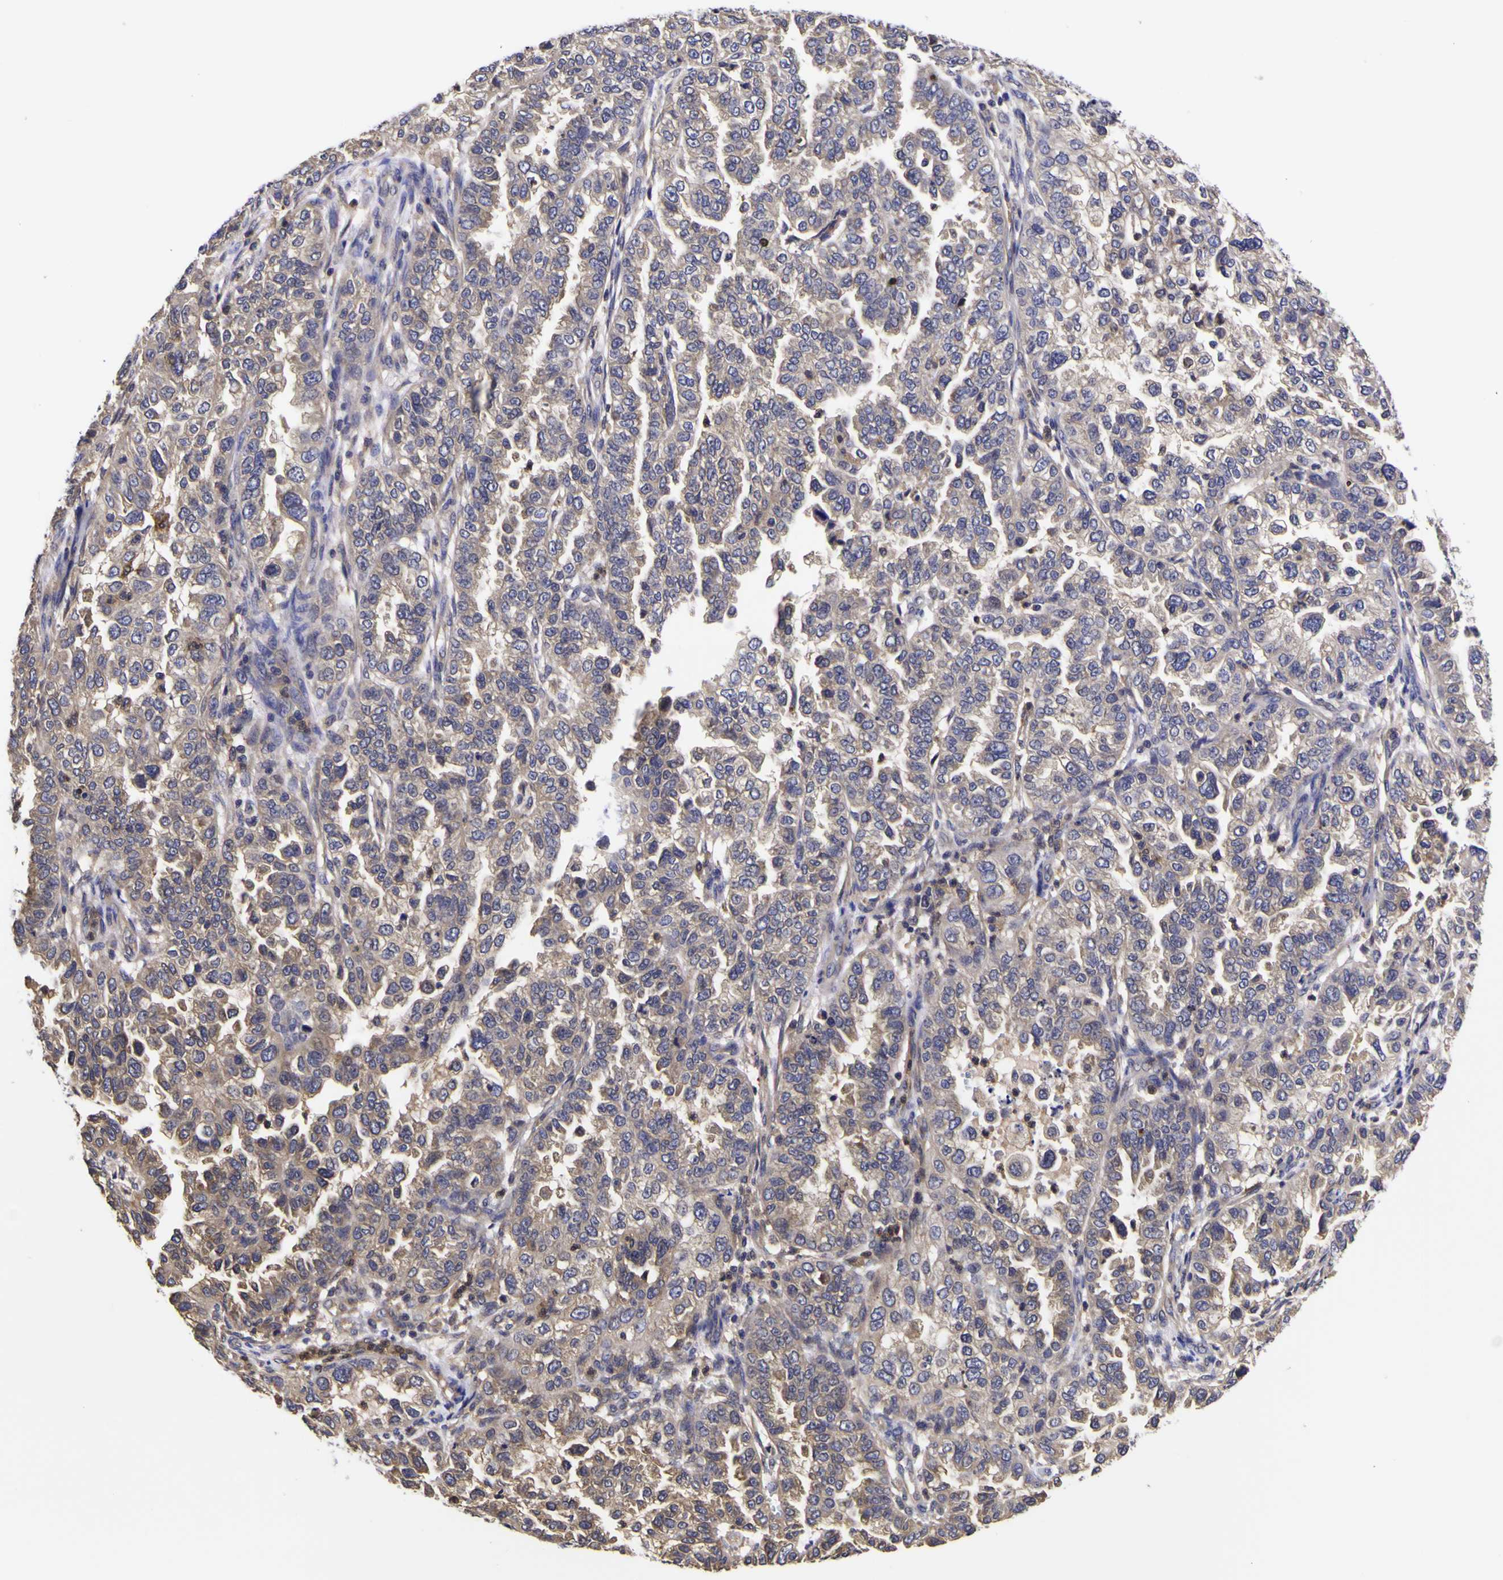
{"staining": {"intensity": "negative", "quantity": "none", "location": "none"}, "tissue": "endometrial cancer", "cell_type": "Tumor cells", "image_type": "cancer", "snomed": [{"axis": "morphology", "description": "Adenocarcinoma, NOS"}, {"axis": "topography", "description": "Endometrium"}], "caption": "Tumor cells are negative for protein expression in human adenocarcinoma (endometrial). The staining was performed using DAB (3,3'-diaminobenzidine) to visualize the protein expression in brown, while the nuclei were stained in blue with hematoxylin (Magnification: 20x).", "gene": "MAPK14", "patient": {"sex": "female", "age": 85}}